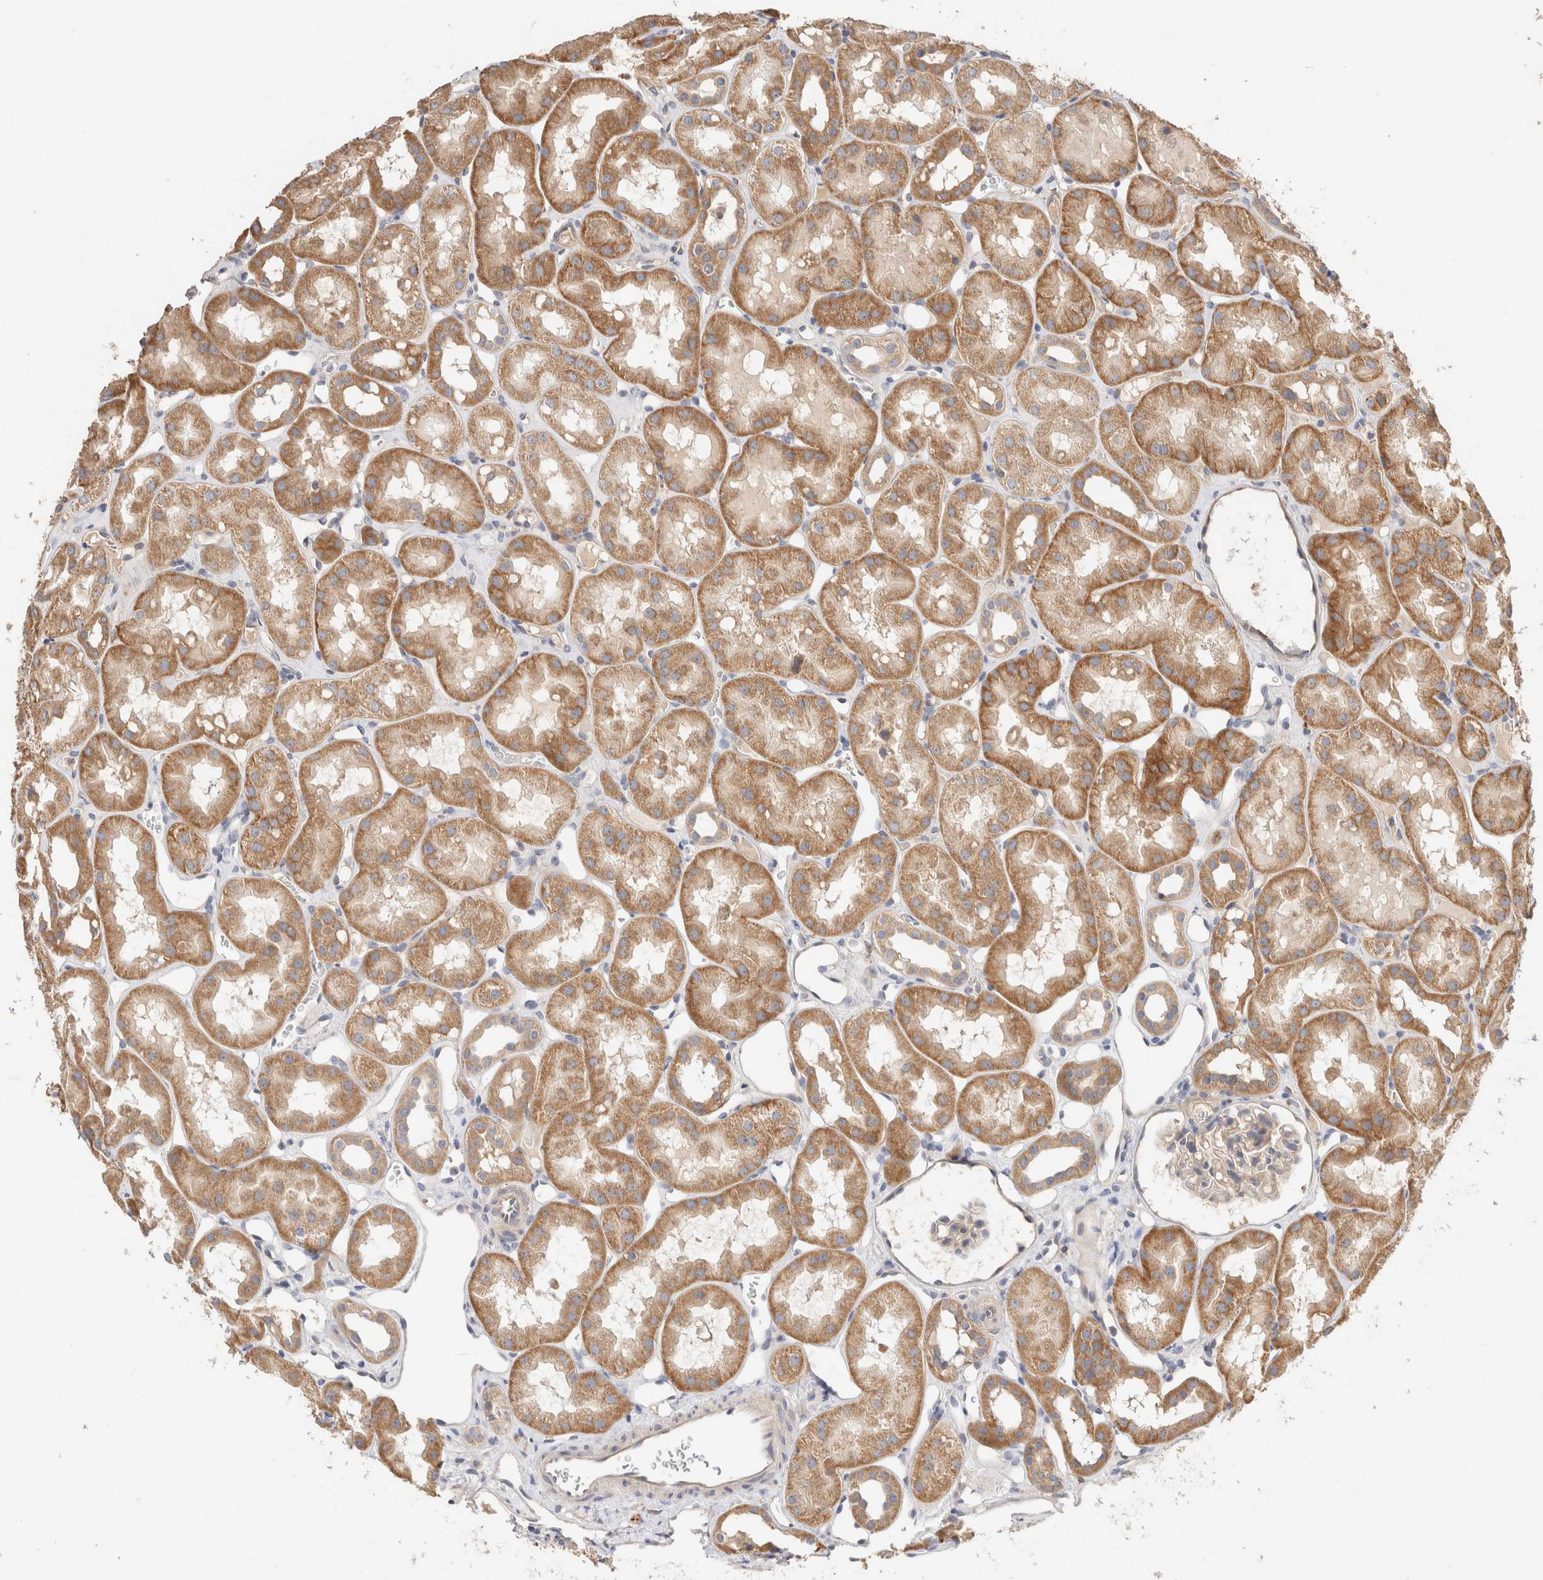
{"staining": {"intensity": "weak", "quantity": ">75%", "location": "cytoplasmic/membranous"}, "tissue": "kidney", "cell_type": "Cells in glomeruli", "image_type": "normal", "snomed": [{"axis": "morphology", "description": "Normal tissue, NOS"}, {"axis": "topography", "description": "Kidney"}], "caption": "Protein staining displays weak cytoplasmic/membranous staining in approximately >75% of cells in glomeruli in benign kidney. Nuclei are stained in blue.", "gene": "B3GNTL1", "patient": {"sex": "male", "age": 16}}